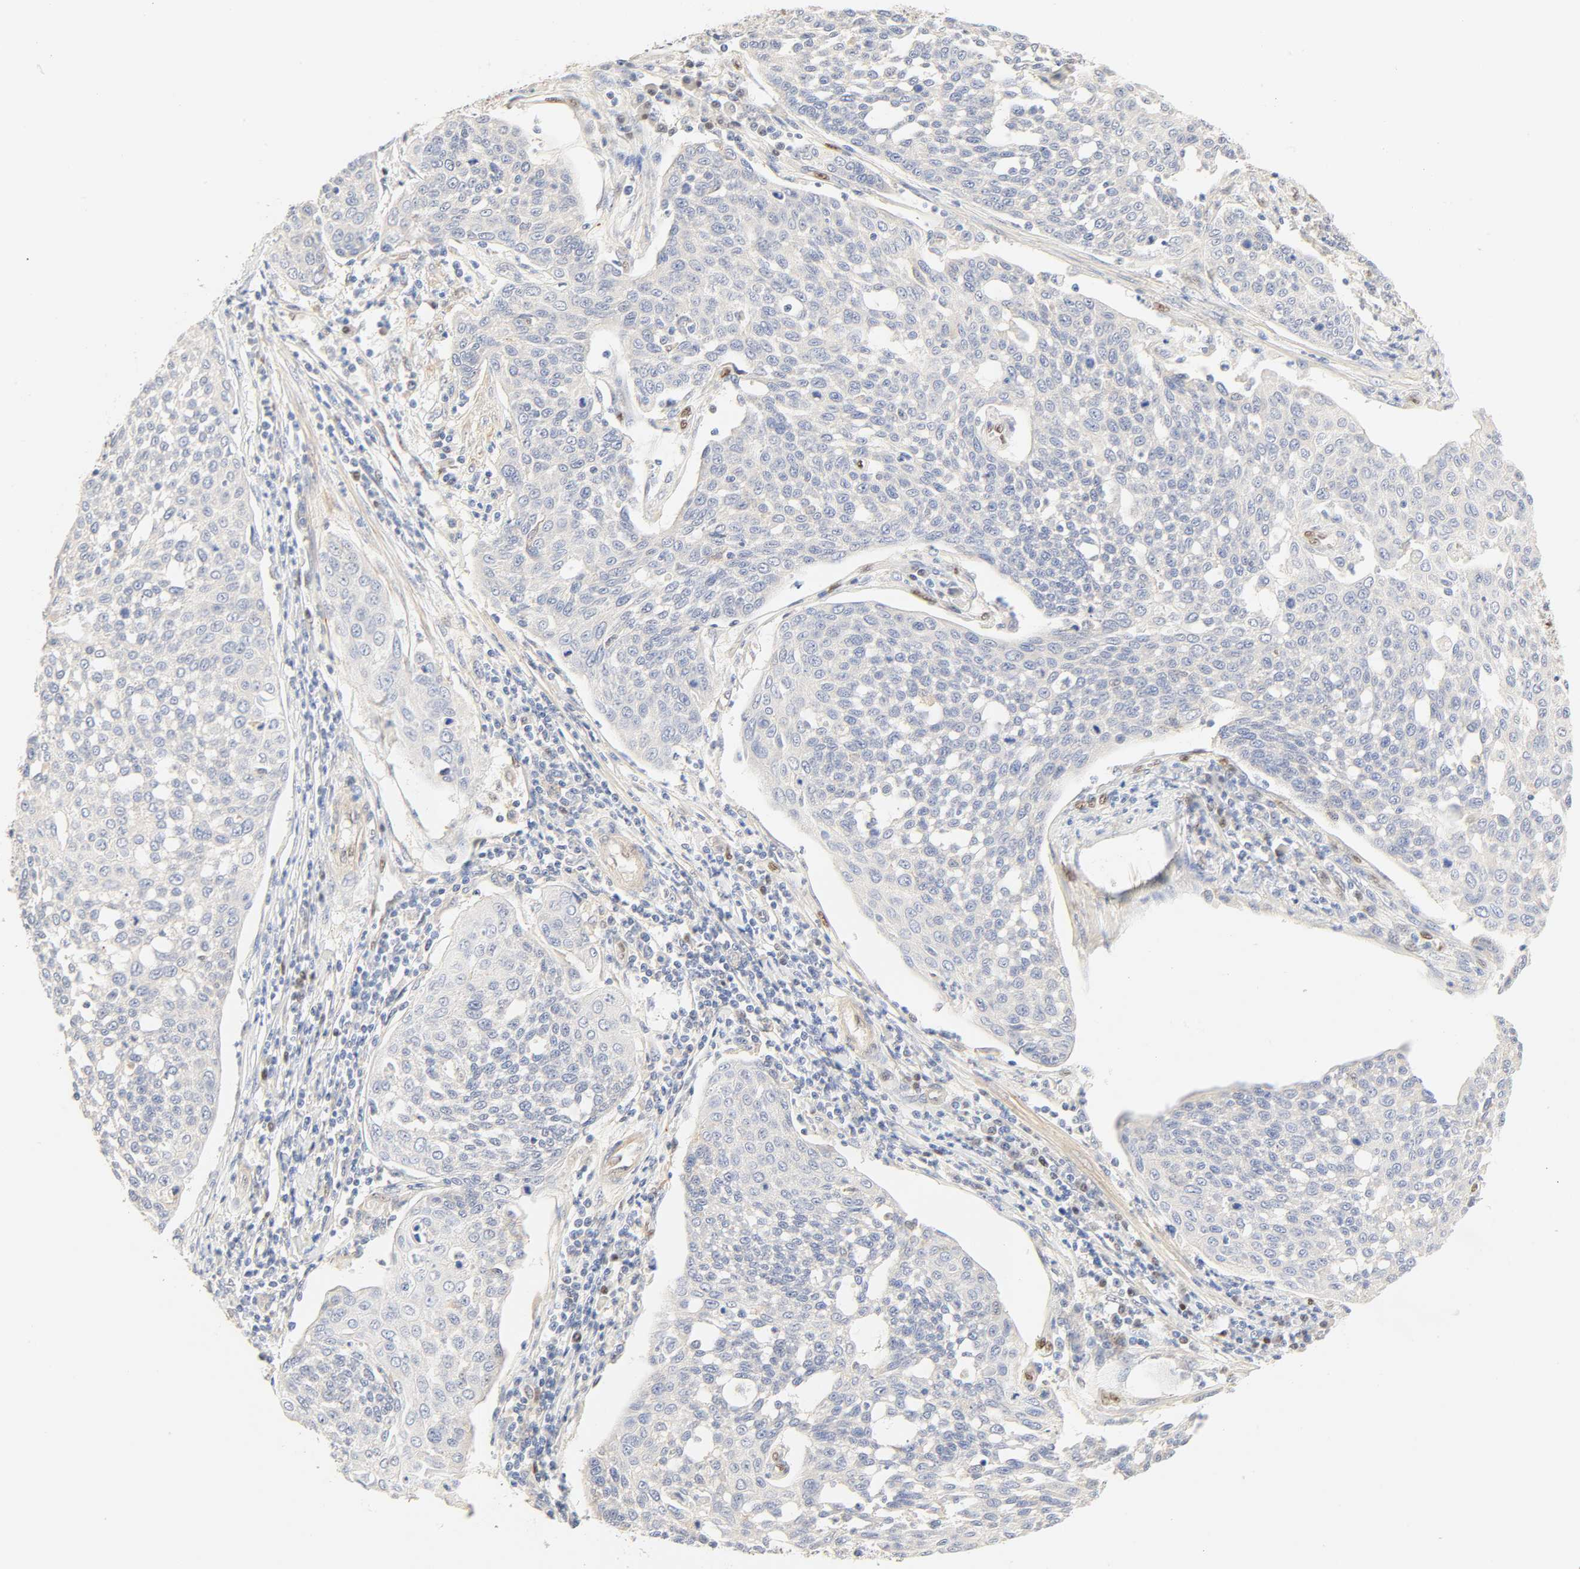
{"staining": {"intensity": "negative", "quantity": "none", "location": "none"}, "tissue": "cervical cancer", "cell_type": "Tumor cells", "image_type": "cancer", "snomed": [{"axis": "morphology", "description": "Squamous cell carcinoma, NOS"}, {"axis": "topography", "description": "Cervix"}], "caption": "Human cervical squamous cell carcinoma stained for a protein using immunohistochemistry (IHC) demonstrates no expression in tumor cells.", "gene": "BORCS8-MEF2B", "patient": {"sex": "female", "age": 34}}